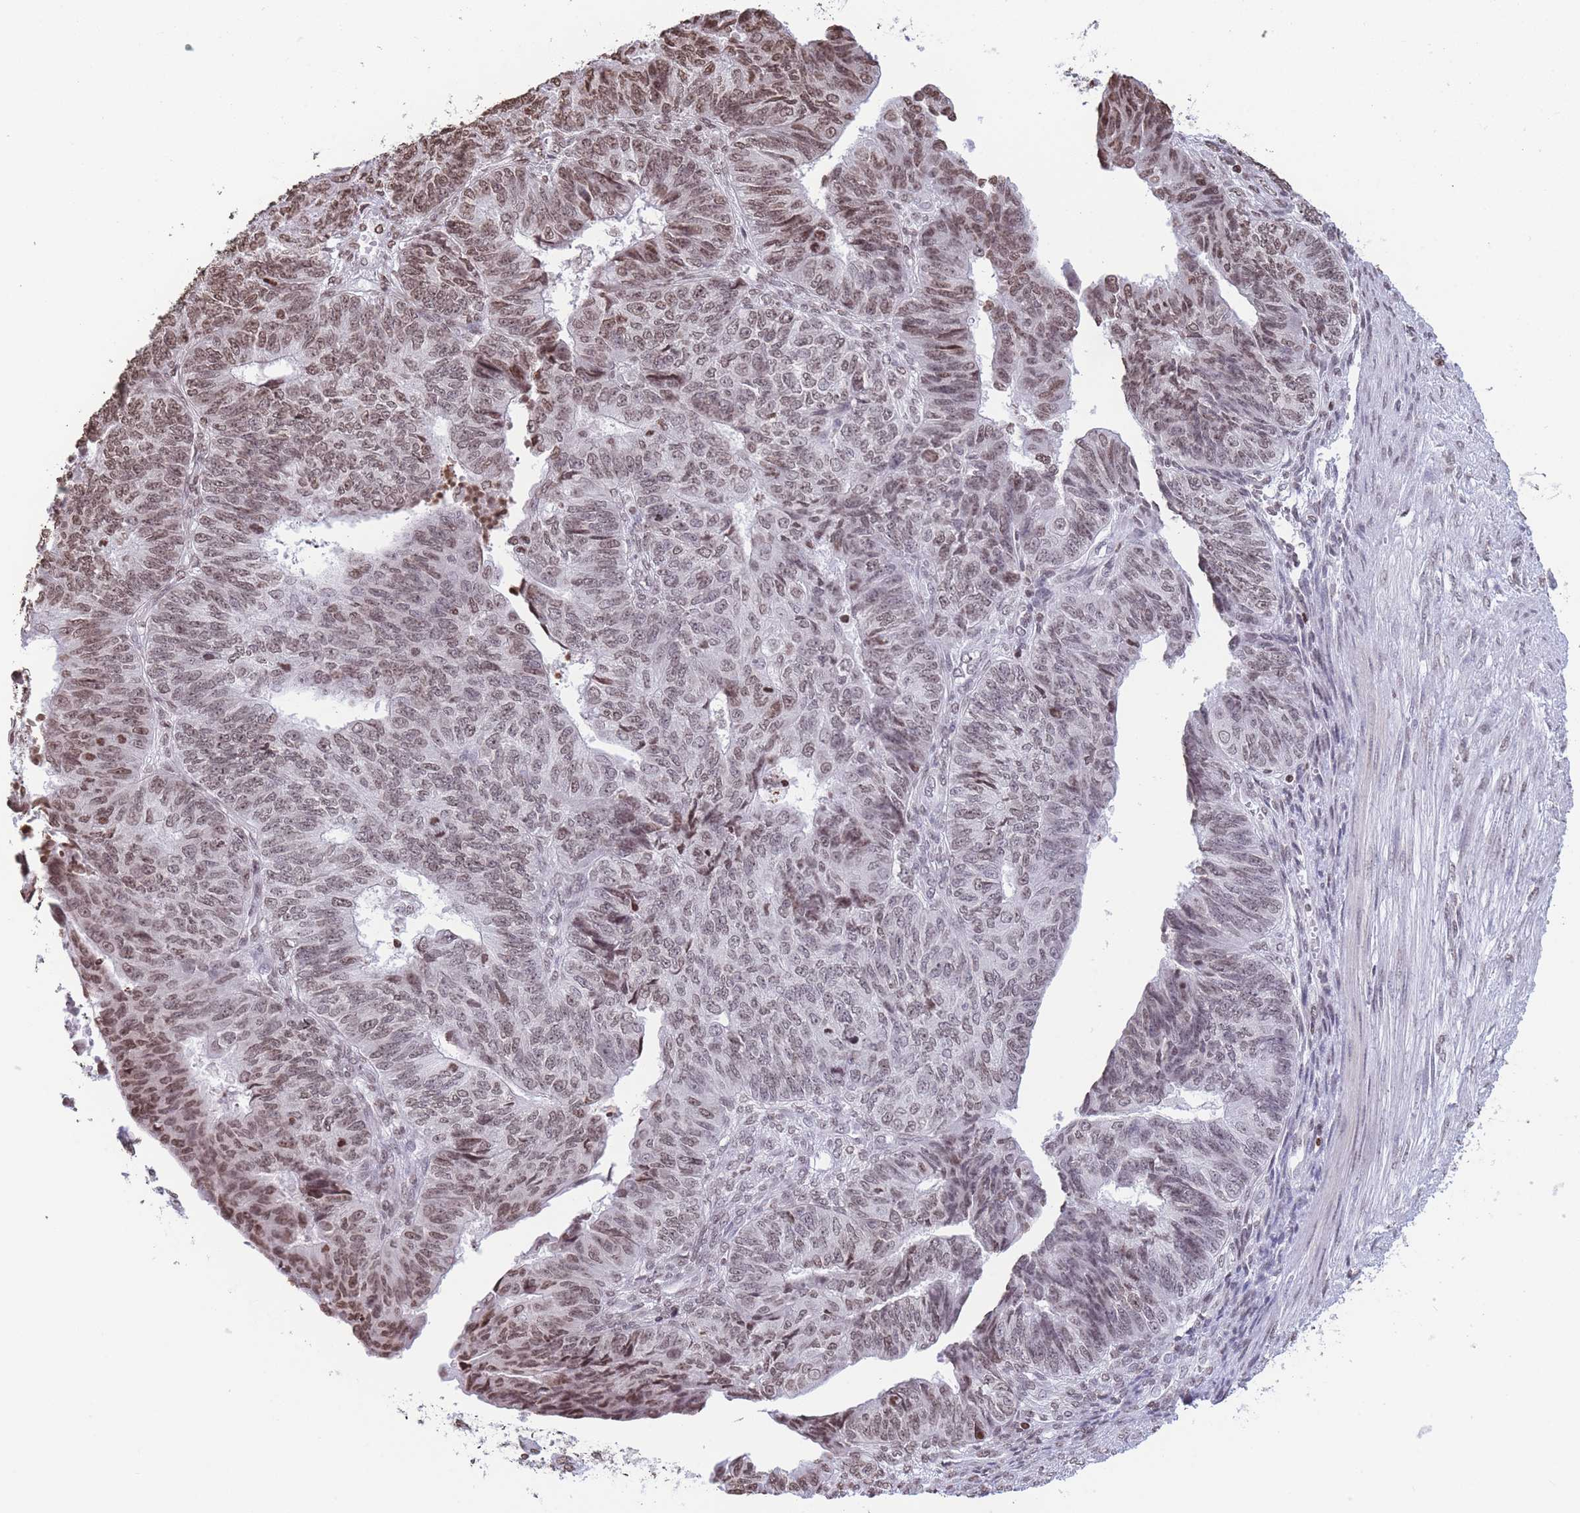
{"staining": {"intensity": "moderate", "quantity": ">75%", "location": "nuclear"}, "tissue": "endometrial cancer", "cell_type": "Tumor cells", "image_type": "cancer", "snomed": [{"axis": "morphology", "description": "Adenocarcinoma, NOS"}, {"axis": "topography", "description": "Endometrium"}], "caption": "IHC (DAB (3,3'-diaminobenzidine)) staining of human endometrial adenocarcinoma shows moderate nuclear protein staining in approximately >75% of tumor cells.", "gene": "H2BC11", "patient": {"sex": "female", "age": 32}}